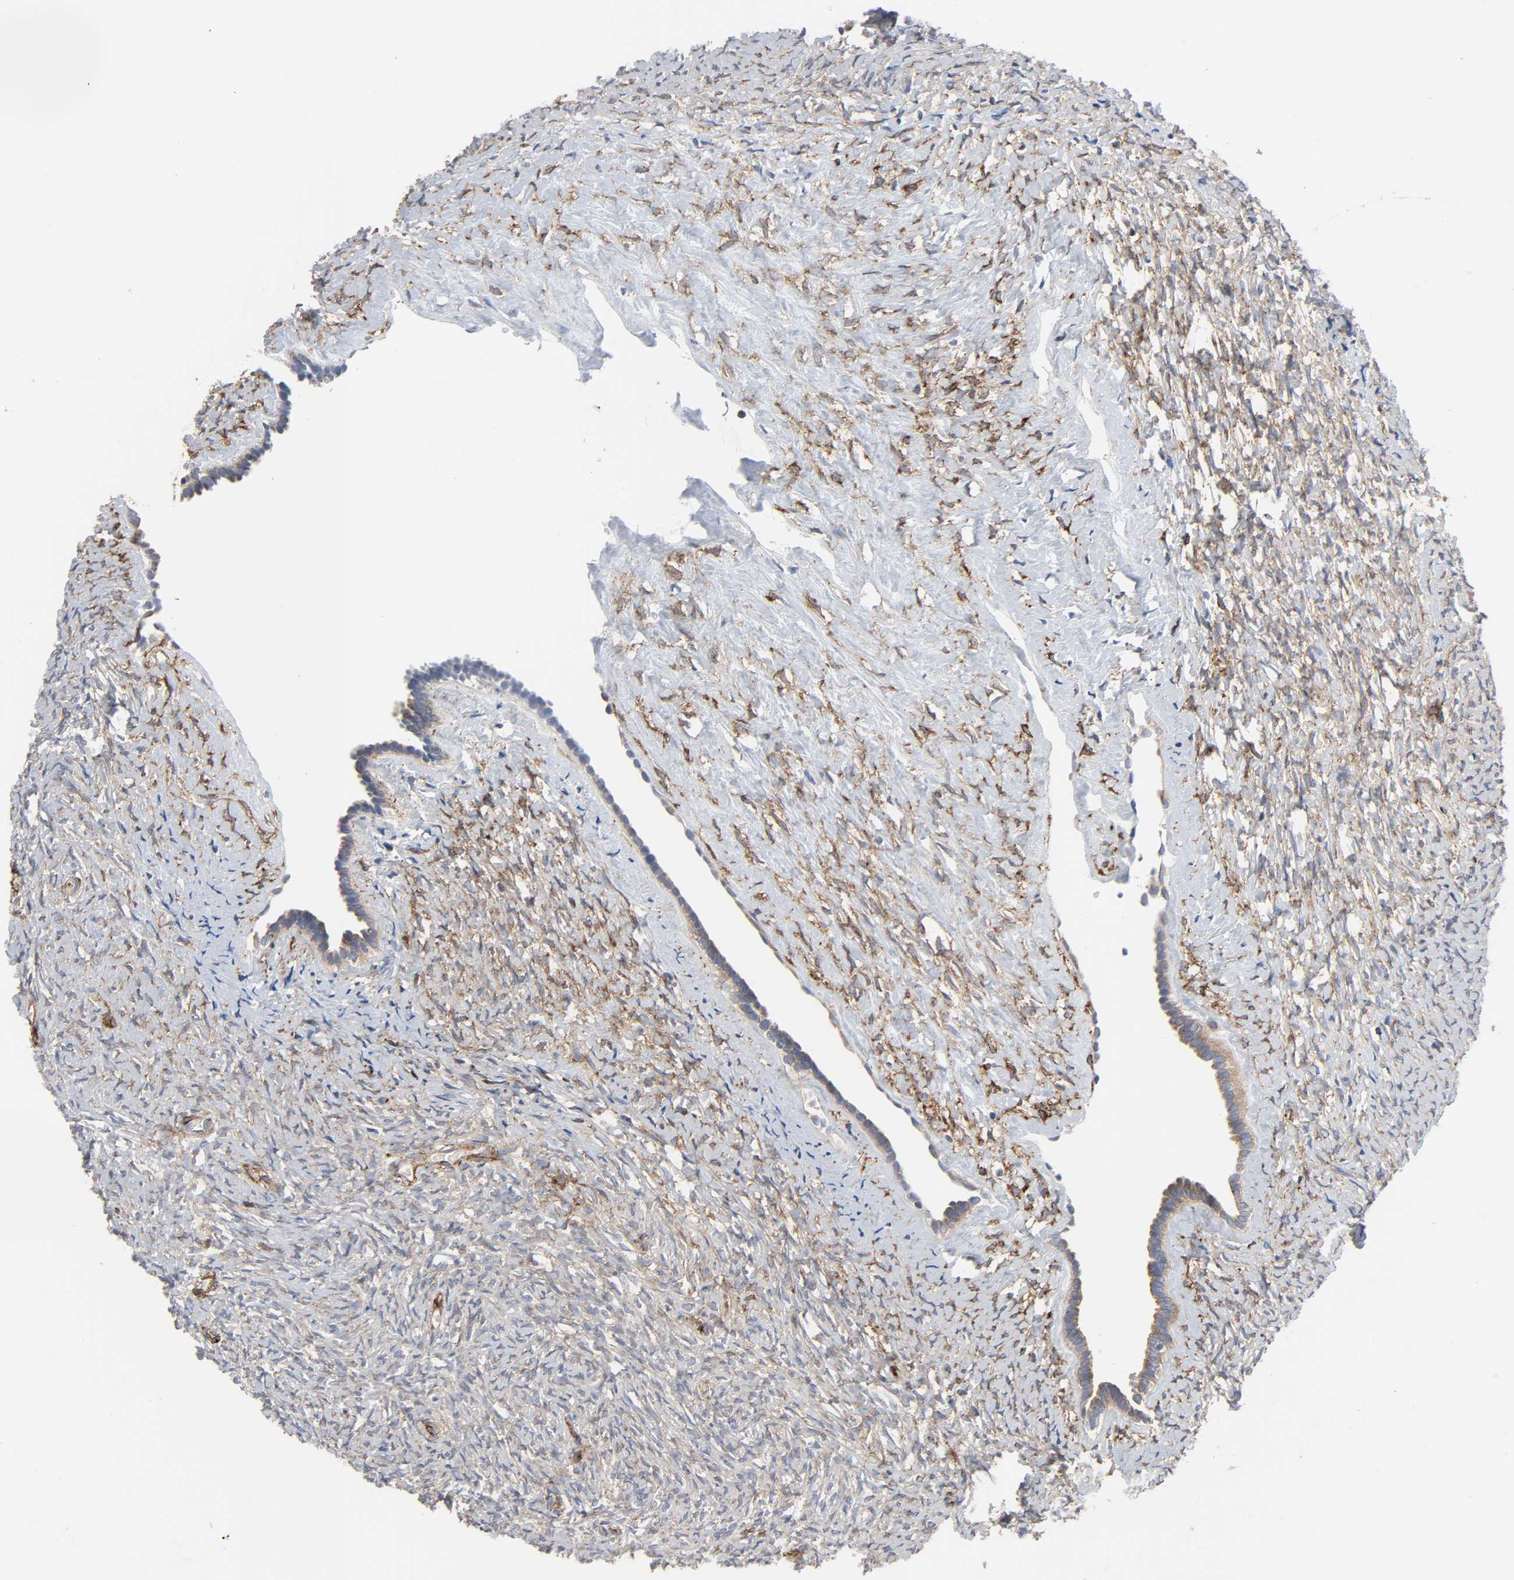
{"staining": {"intensity": "moderate", "quantity": ">75%", "location": "cytoplasmic/membranous"}, "tissue": "ovary", "cell_type": "Follicle cells", "image_type": "normal", "snomed": [{"axis": "morphology", "description": "Normal tissue, NOS"}, {"axis": "topography", "description": "Ovary"}], "caption": "DAB immunohistochemical staining of benign human ovary displays moderate cytoplasmic/membranous protein positivity in about >75% of follicle cells.", "gene": "ARHGAP1", "patient": {"sex": "female", "age": 35}}